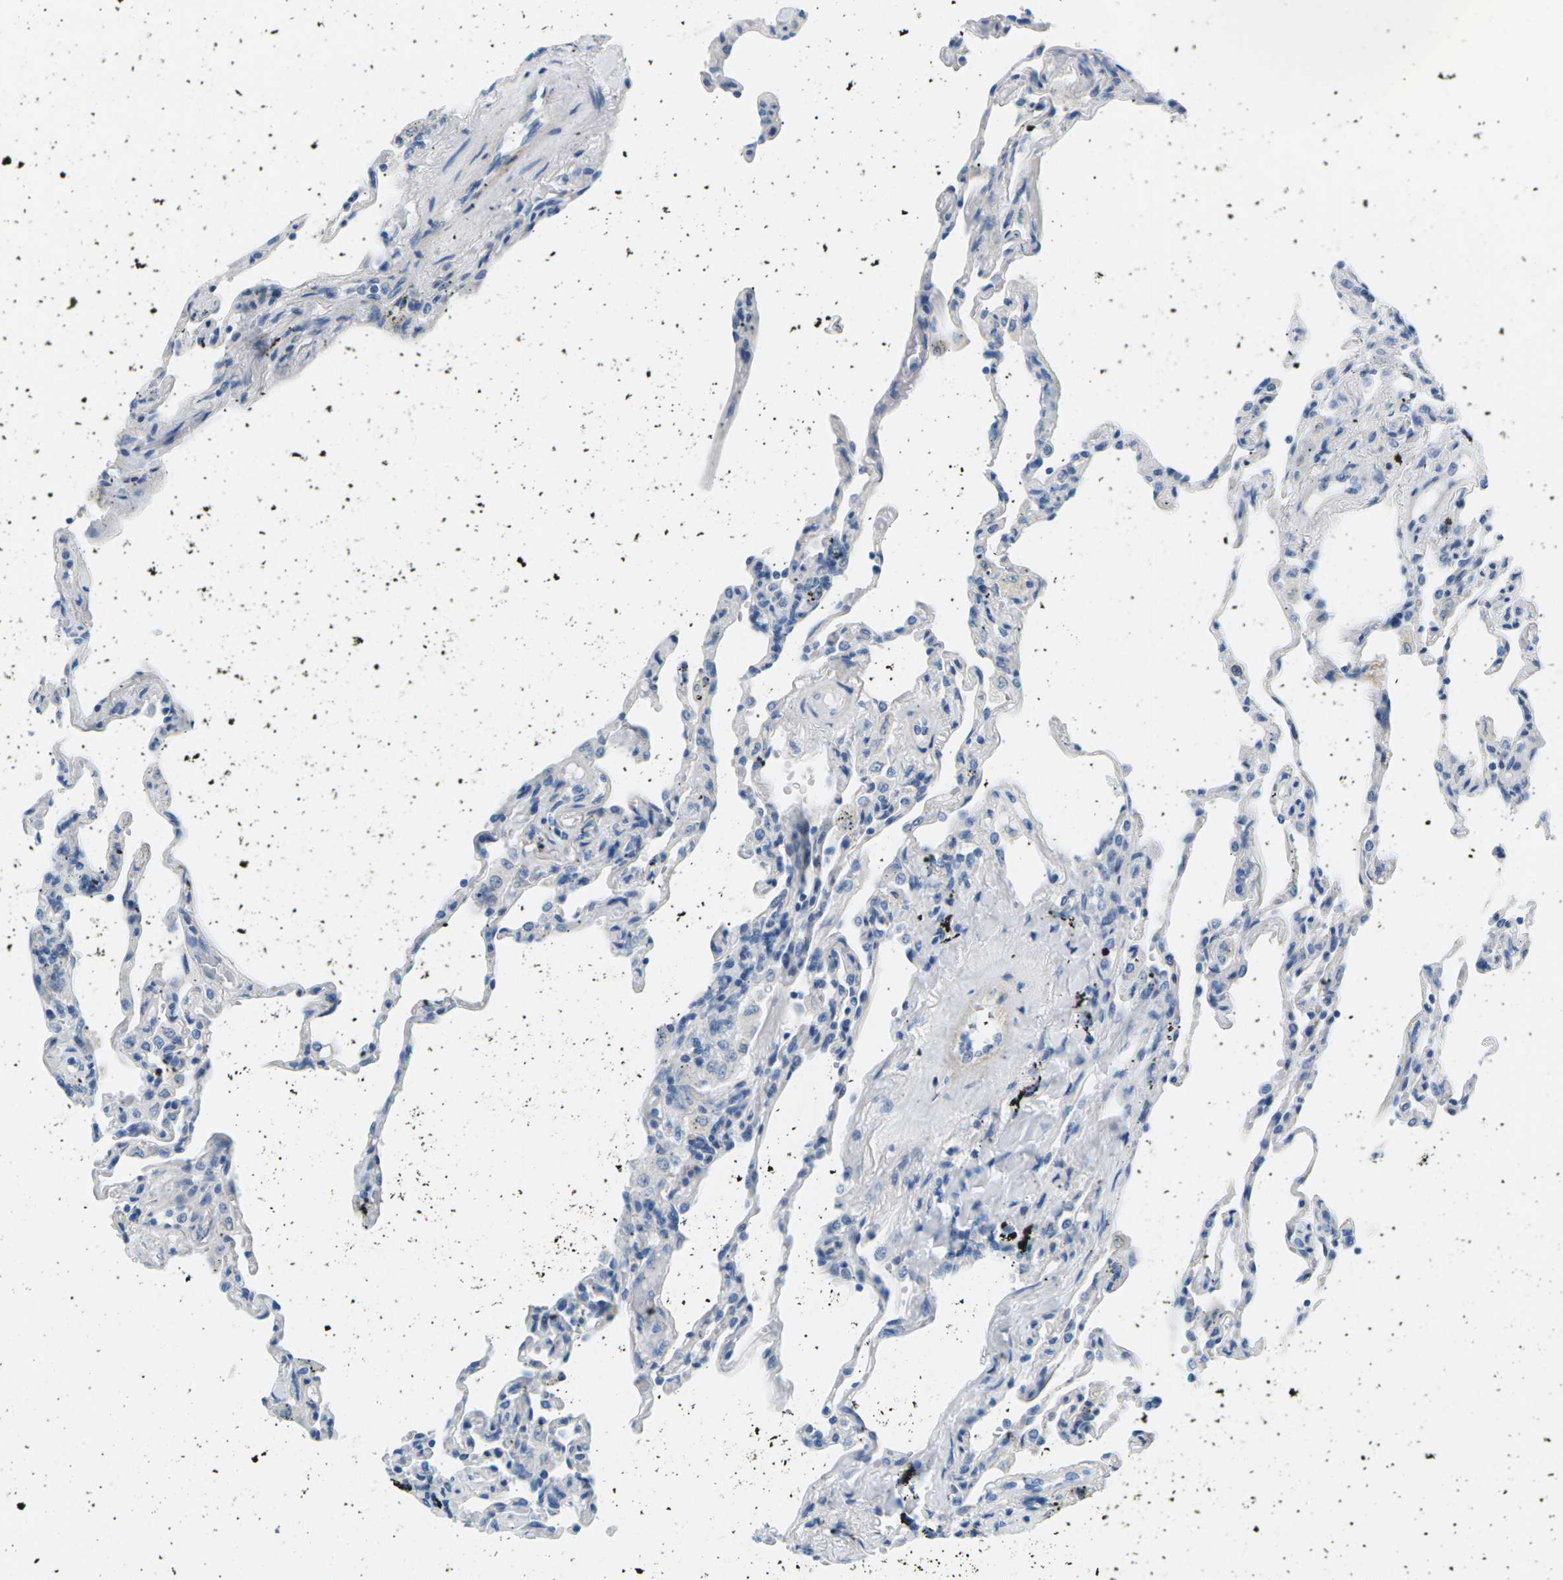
{"staining": {"intensity": "negative", "quantity": "none", "location": "none"}, "tissue": "lung", "cell_type": "Alveolar cells", "image_type": "normal", "snomed": [{"axis": "morphology", "description": "Normal tissue, NOS"}, {"axis": "topography", "description": "Lung"}], "caption": "High magnification brightfield microscopy of normal lung stained with DAB (brown) and counterstained with hematoxylin (blue): alveolar cells show no significant expression. (Stains: DAB immunohistochemistry with hematoxylin counter stain, Microscopy: brightfield microscopy at high magnification).", "gene": "SEPTIN5", "patient": {"sex": "male", "age": 59}}